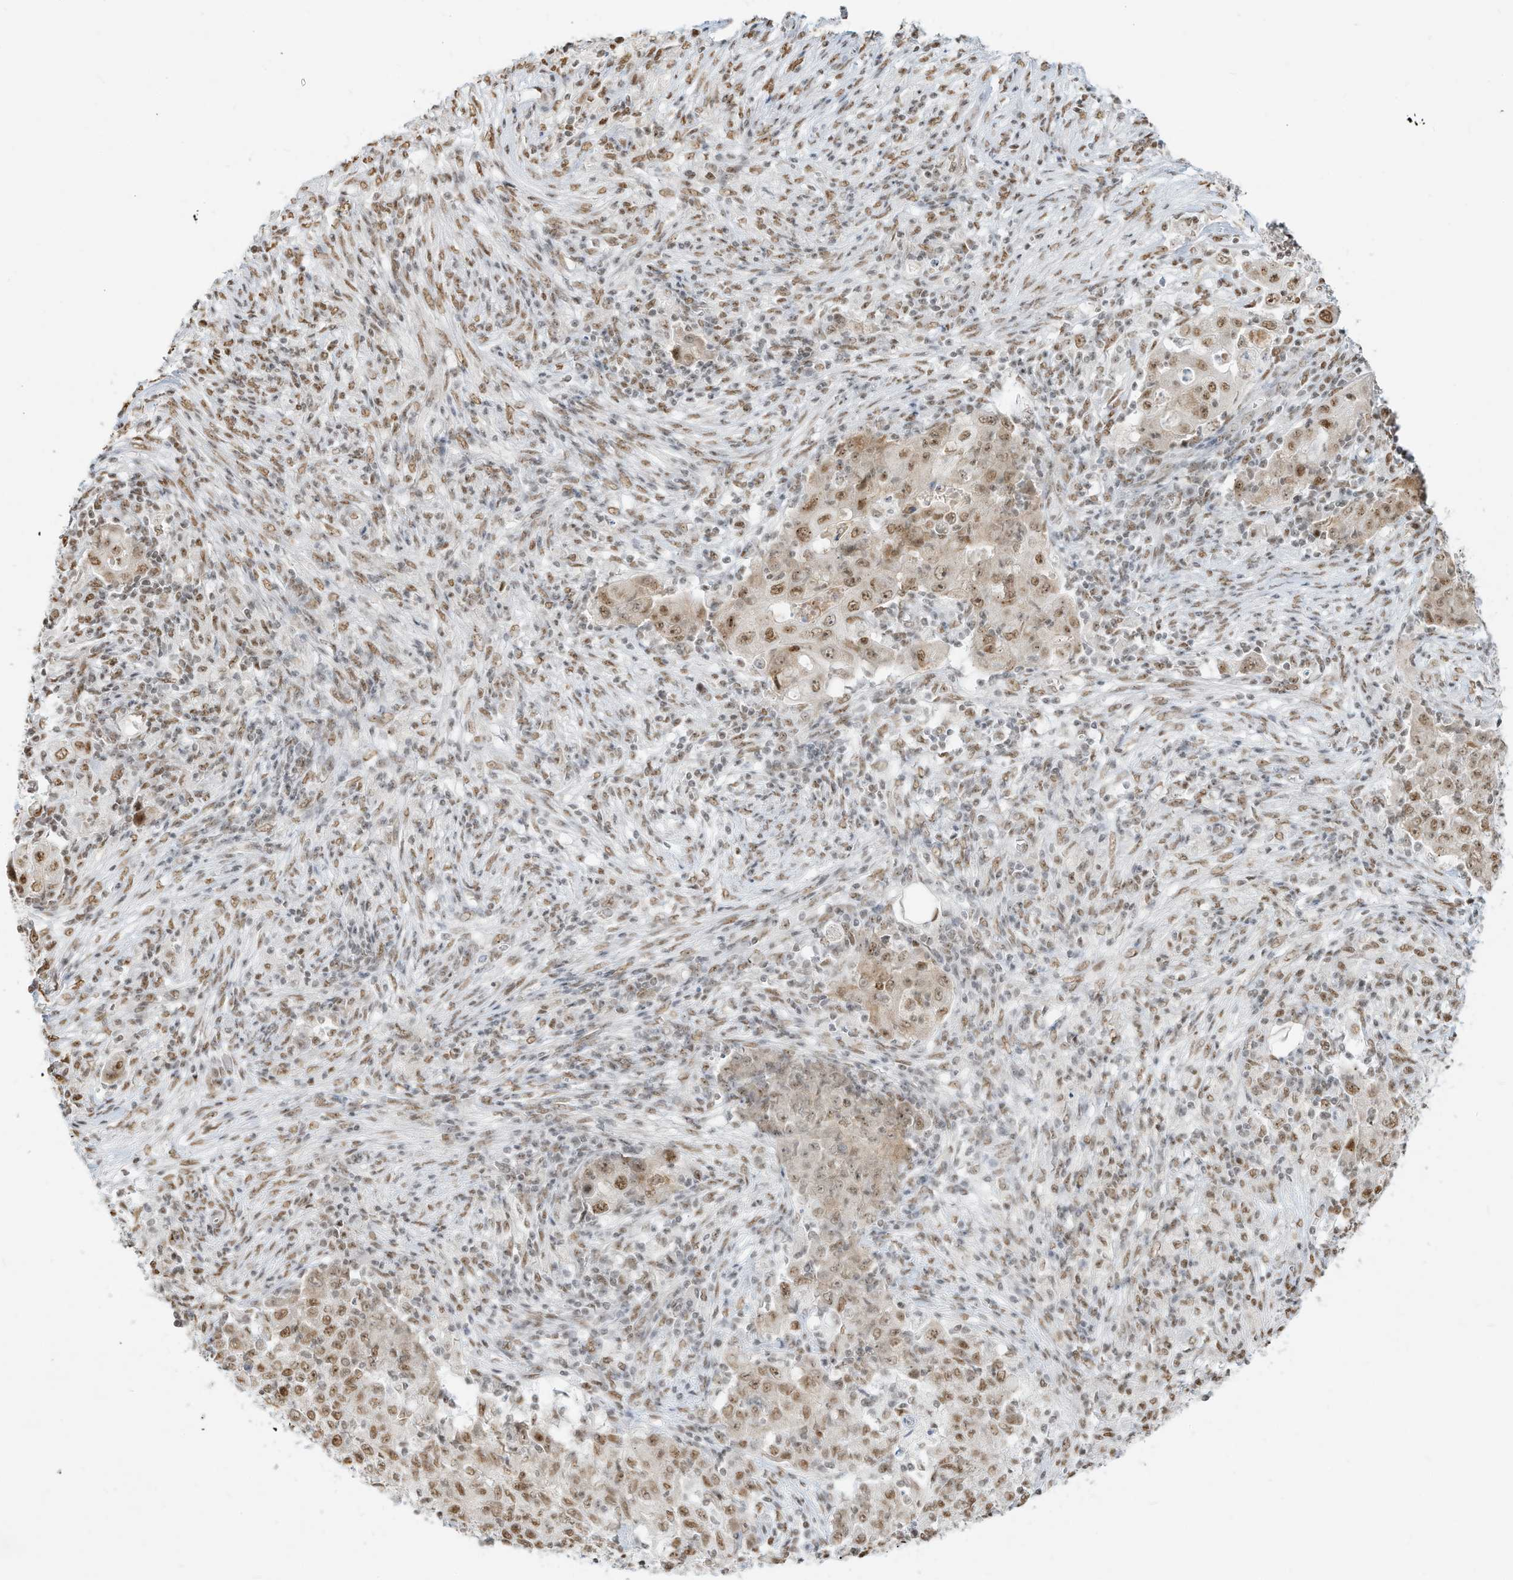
{"staining": {"intensity": "moderate", "quantity": ">75%", "location": "nuclear"}, "tissue": "ovarian cancer", "cell_type": "Tumor cells", "image_type": "cancer", "snomed": [{"axis": "morphology", "description": "Carcinoma, endometroid"}, {"axis": "topography", "description": "Ovary"}], "caption": "Endometroid carcinoma (ovarian) tissue shows moderate nuclear expression in approximately >75% of tumor cells, visualized by immunohistochemistry. The protein is shown in brown color, while the nuclei are stained blue.", "gene": "NHSL1", "patient": {"sex": "female", "age": 42}}